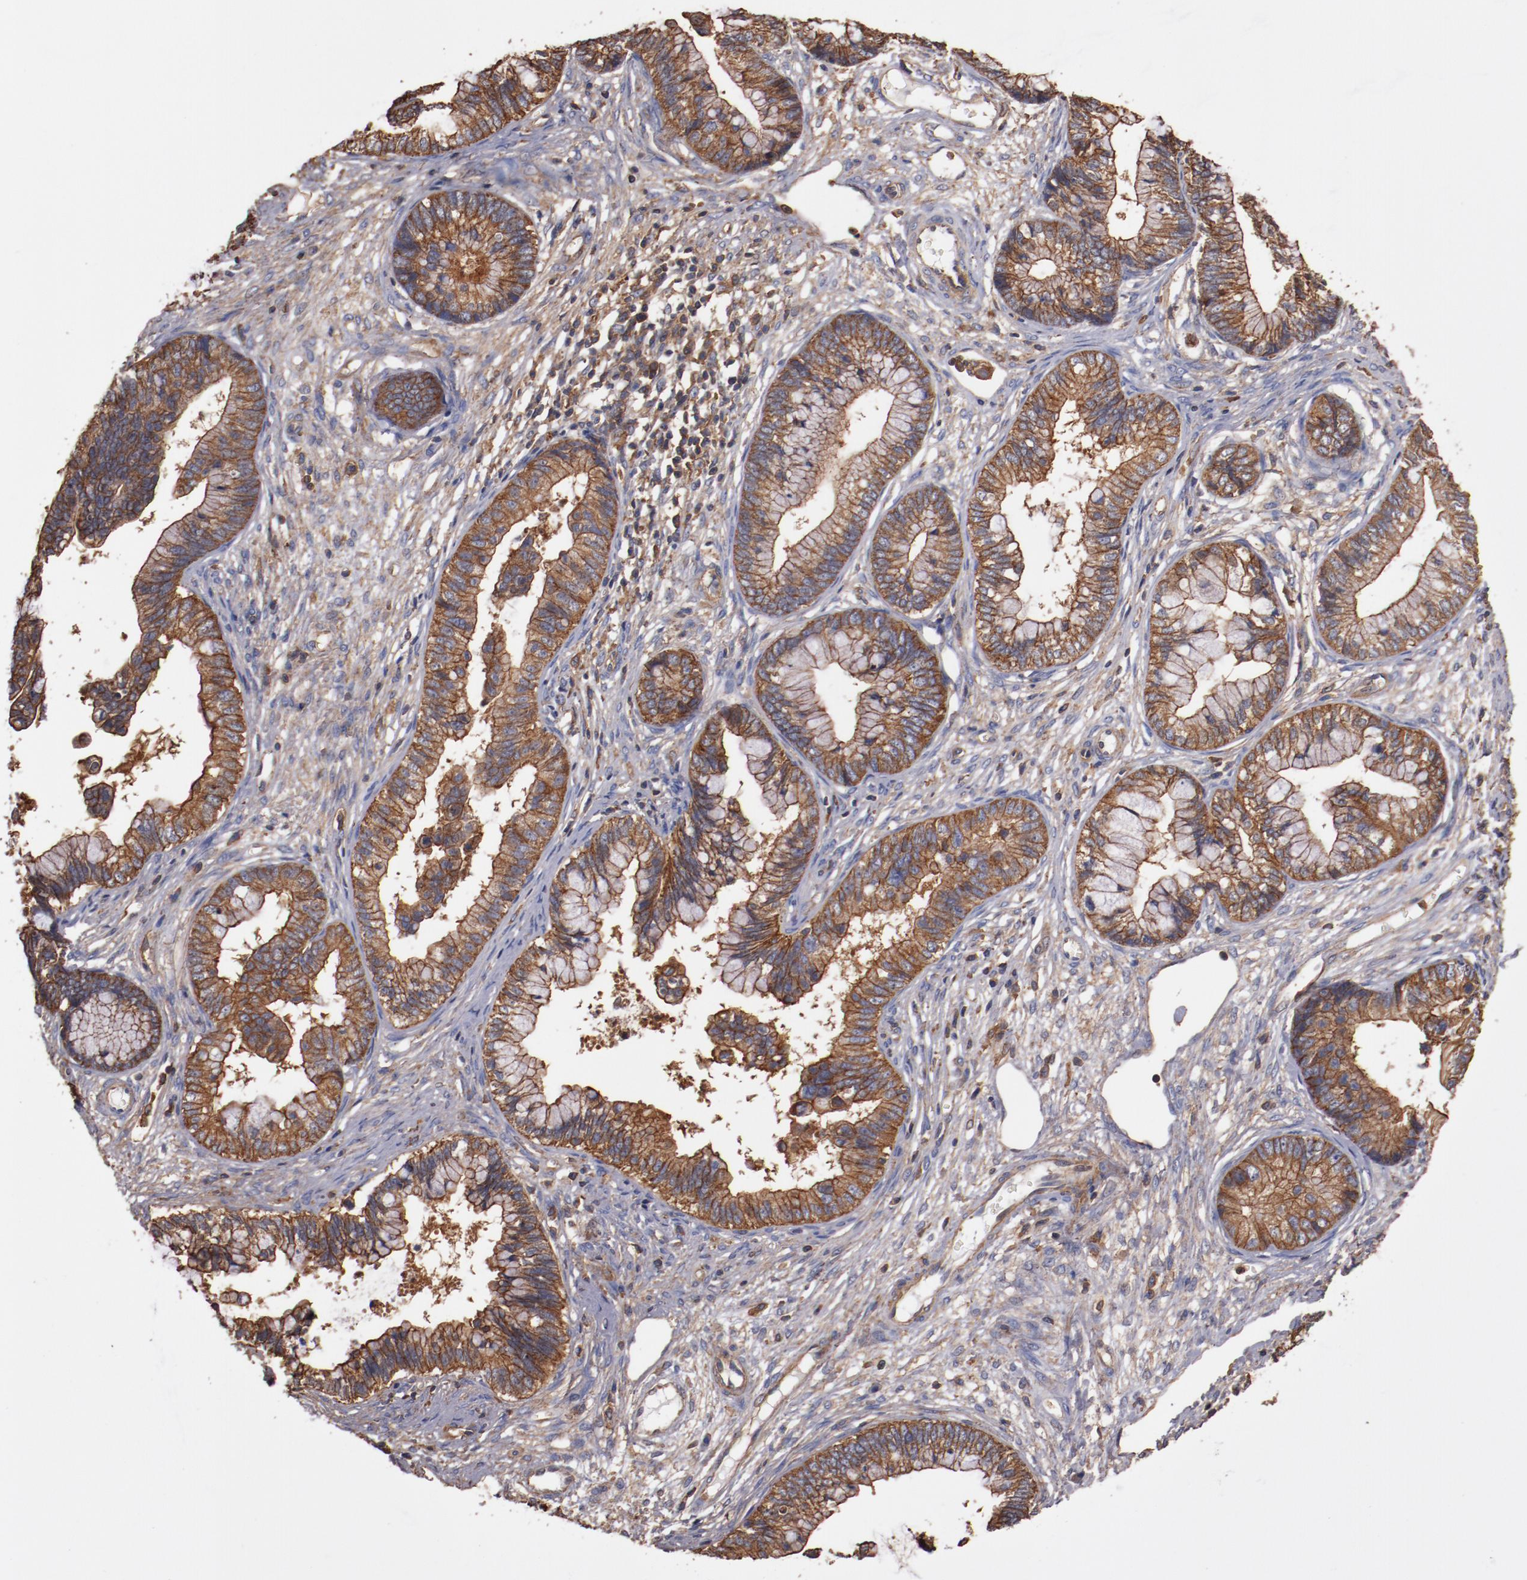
{"staining": {"intensity": "strong", "quantity": ">75%", "location": "cytoplasmic/membranous"}, "tissue": "cervical cancer", "cell_type": "Tumor cells", "image_type": "cancer", "snomed": [{"axis": "morphology", "description": "Adenocarcinoma, NOS"}, {"axis": "topography", "description": "Cervix"}], "caption": "Protein staining by IHC demonstrates strong cytoplasmic/membranous expression in about >75% of tumor cells in cervical cancer.", "gene": "TMOD3", "patient": {"sex": "female", "age": 44}}